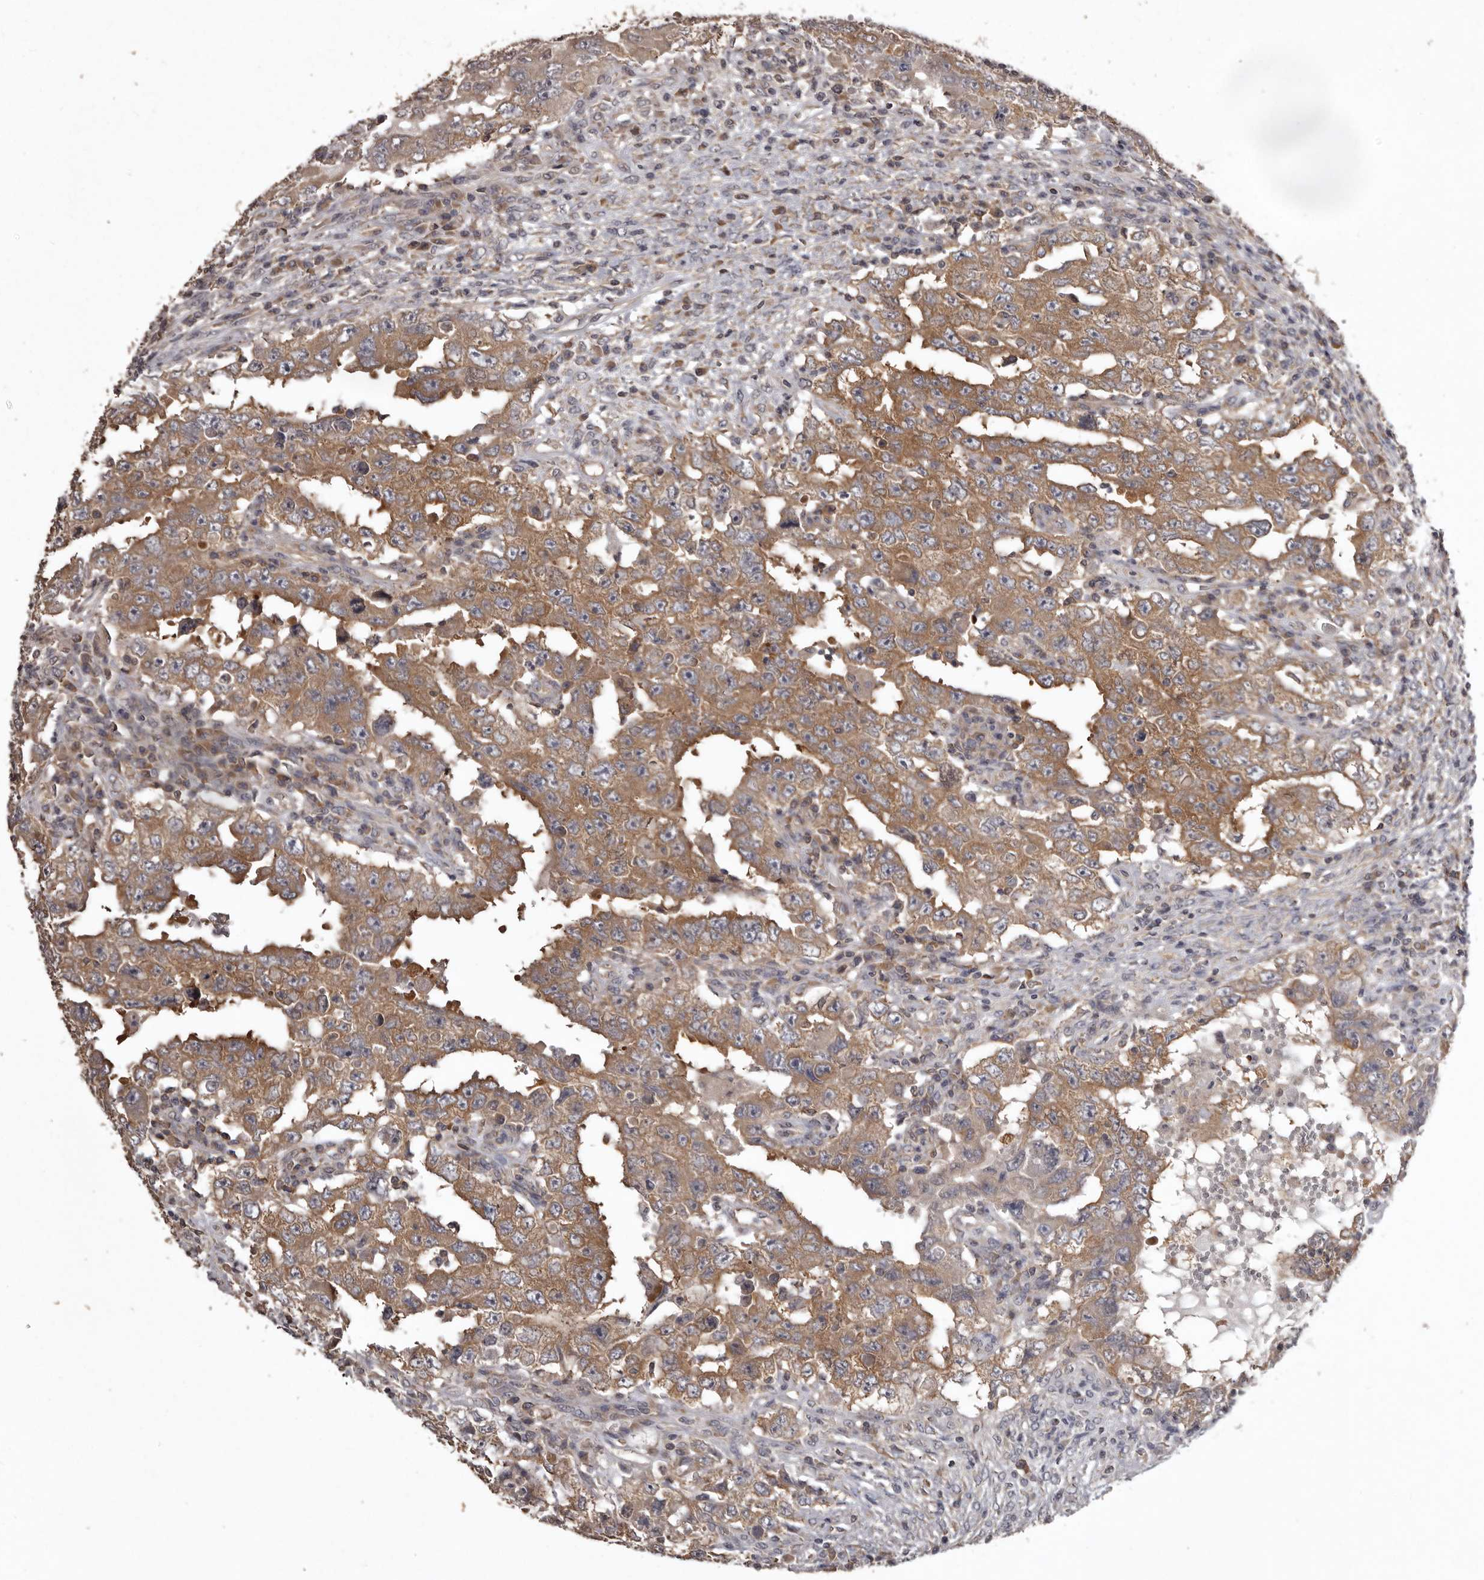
{"staining": {"intensity": "moderate", "quantity": ">75%", "location": "cytoplasmic/membranous"}, "tissue": "testis cancer", "cell_type": "Tumor cells", "image_type": "cancer", "snomed": [{"axis": "morphology", "description": "Carcinoma, Embryonal, NOS"}, {"axis": "topography", "description": "Testis"}], "caption": "IHC staining of testis cancer (embryonal carcinoma), which reveals medium levels of moderate cytoplasmic/membranous staining in approximately >75% of tumor cells indicating moderate cytoplasmic/membranous protein staining. The staining was performed using DAB (brown) for protein detection and nuclei were counterstained in hematoxylin (blue).", "gene": "DARS1", "patient": {"sex": "male", "age": 26}}